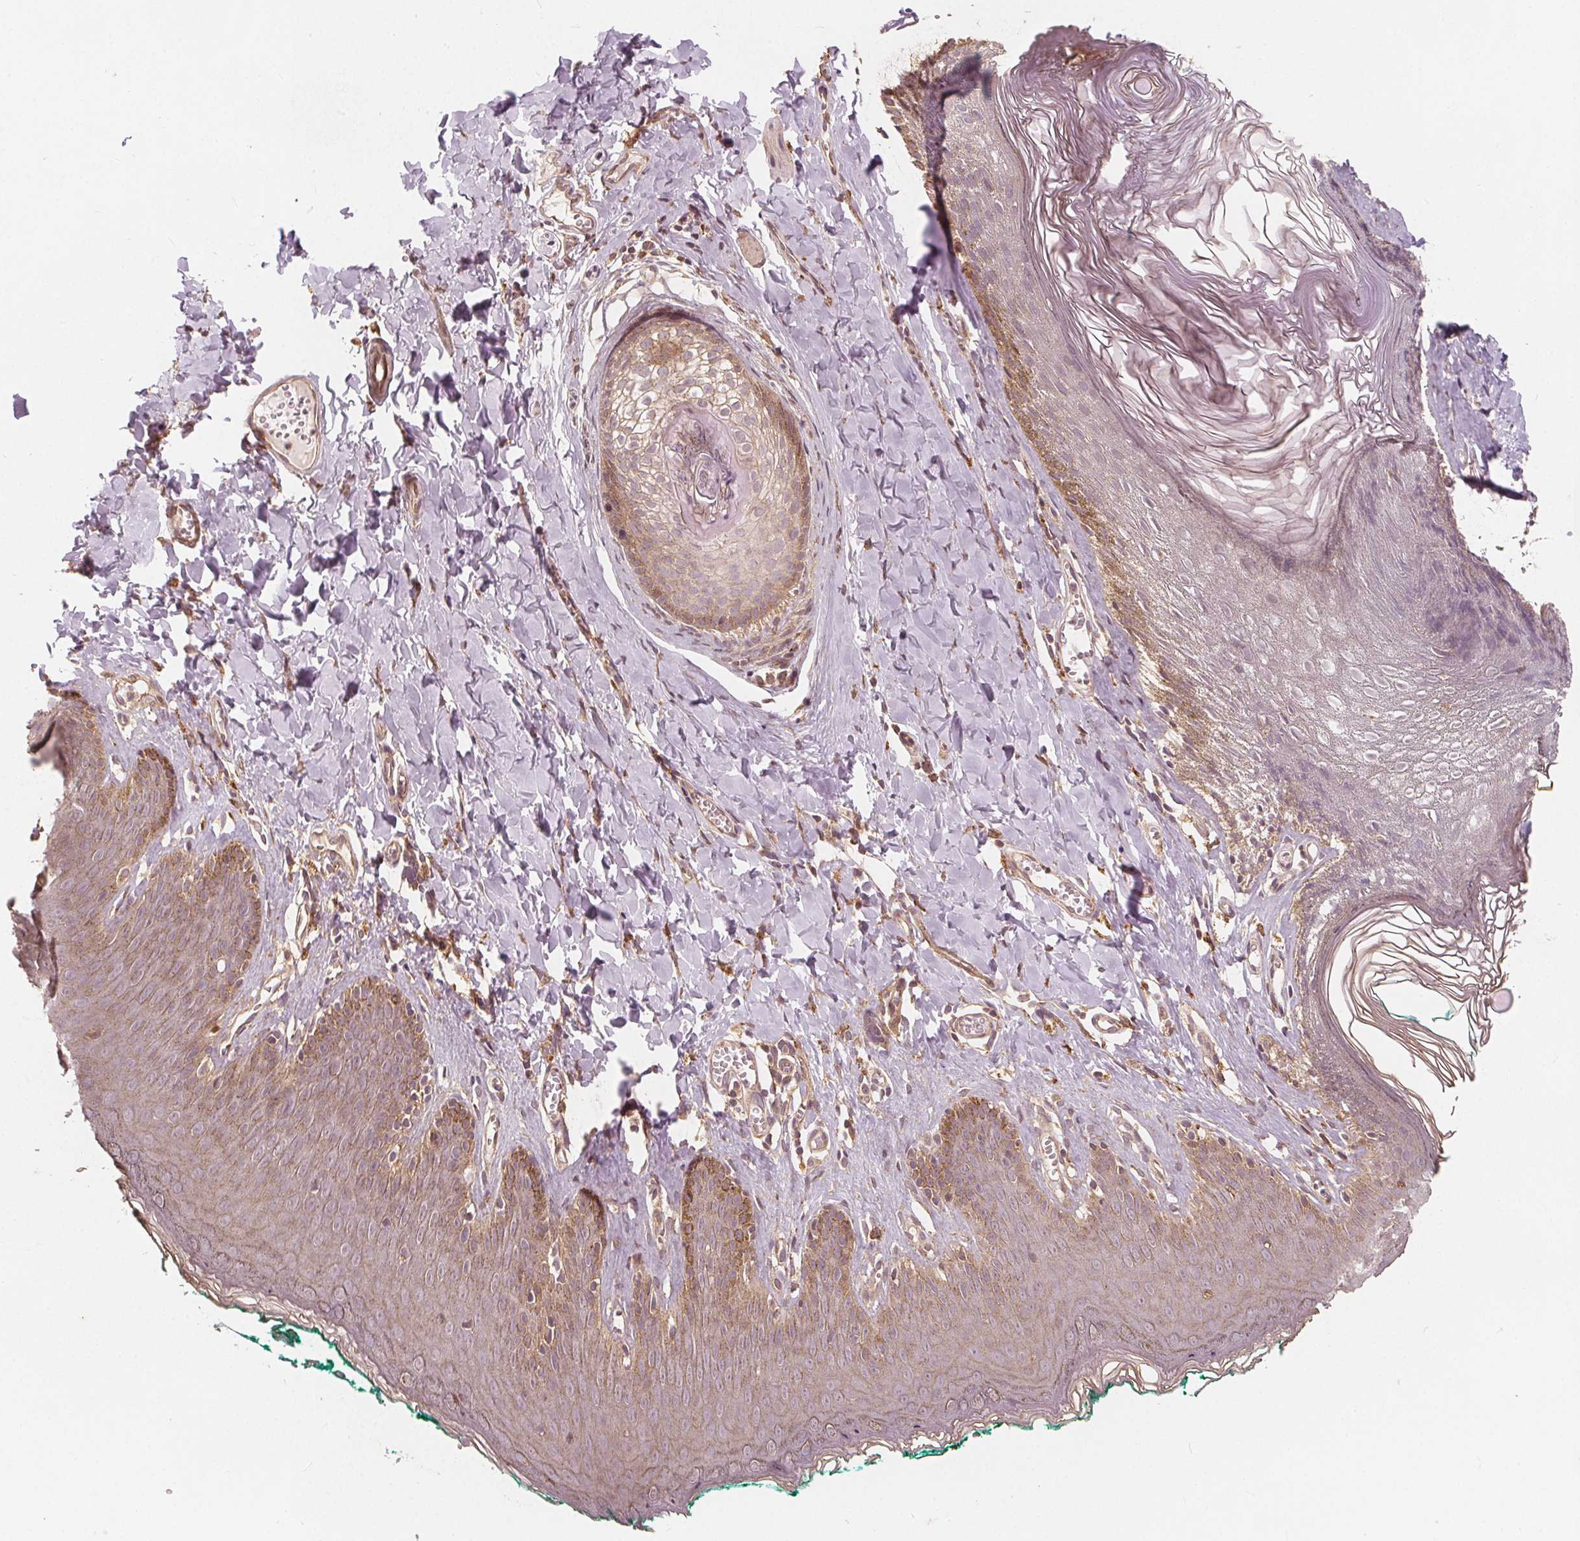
{"staining": {"intensity": "moderate", "quantity": "<25%", "location": "cytoplasmic/membranous"}, "tissue": "skin", "cell_type": "Epidermal cells", "image_type": "normal", "snomed": [{"axis": "morphology", "description": "Normal tissue, NOS"}, {"axis": "topography", "description": "Vulva"}, {"axis": "topography", "description": "Peripheral nerve tissue"}], "caption": "Immunohistochemical staining of benign skin demonstrates moderate cytoplasmic/membranous protein positivity in about <25% of epidermal cells.", "gene": "SNX12", "patient": {"sex": "female", "age": 66}}